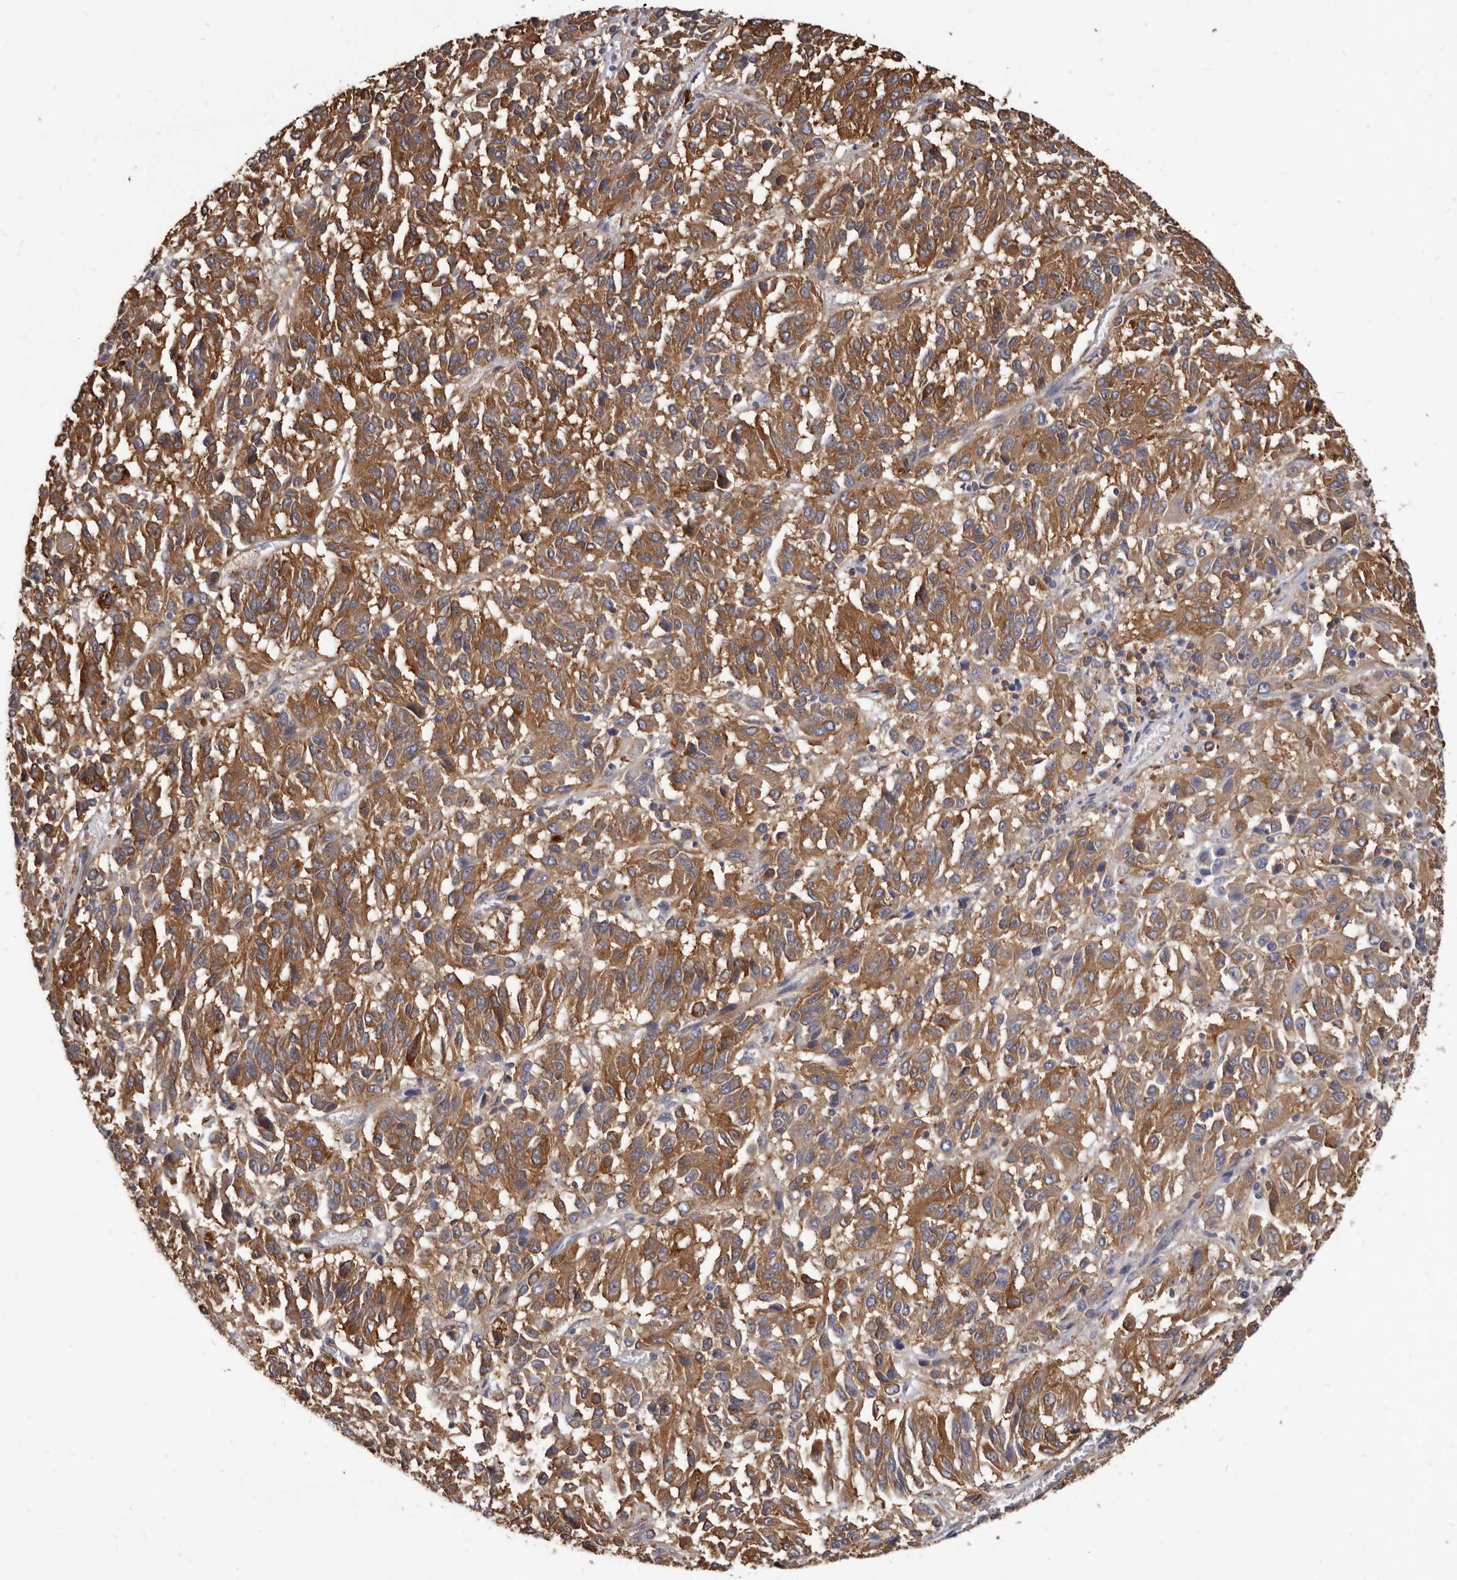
{"staining": {"intensity": "moderate", "quantity": ">75%", "location": "cytoplasmic/membranous"}, "tissue": "melanoma", "cell_type": "Tumor cells", "image_type": "cancer", "snomed": [{"axis": "morphology", "description": "Malignant melanoma, Metastatic site"}, {"axis": "topography", "description": "Lung"}], "caption": "Protein staining of malignant melanoma (metastatic site) tissue shows moderate cytoplasmic/membranous staining in about >75% of tumor cells. Nuclei are stained in blue.", "gene": "NIBAN1", "patient": {"sex": "male", "age": 64}}